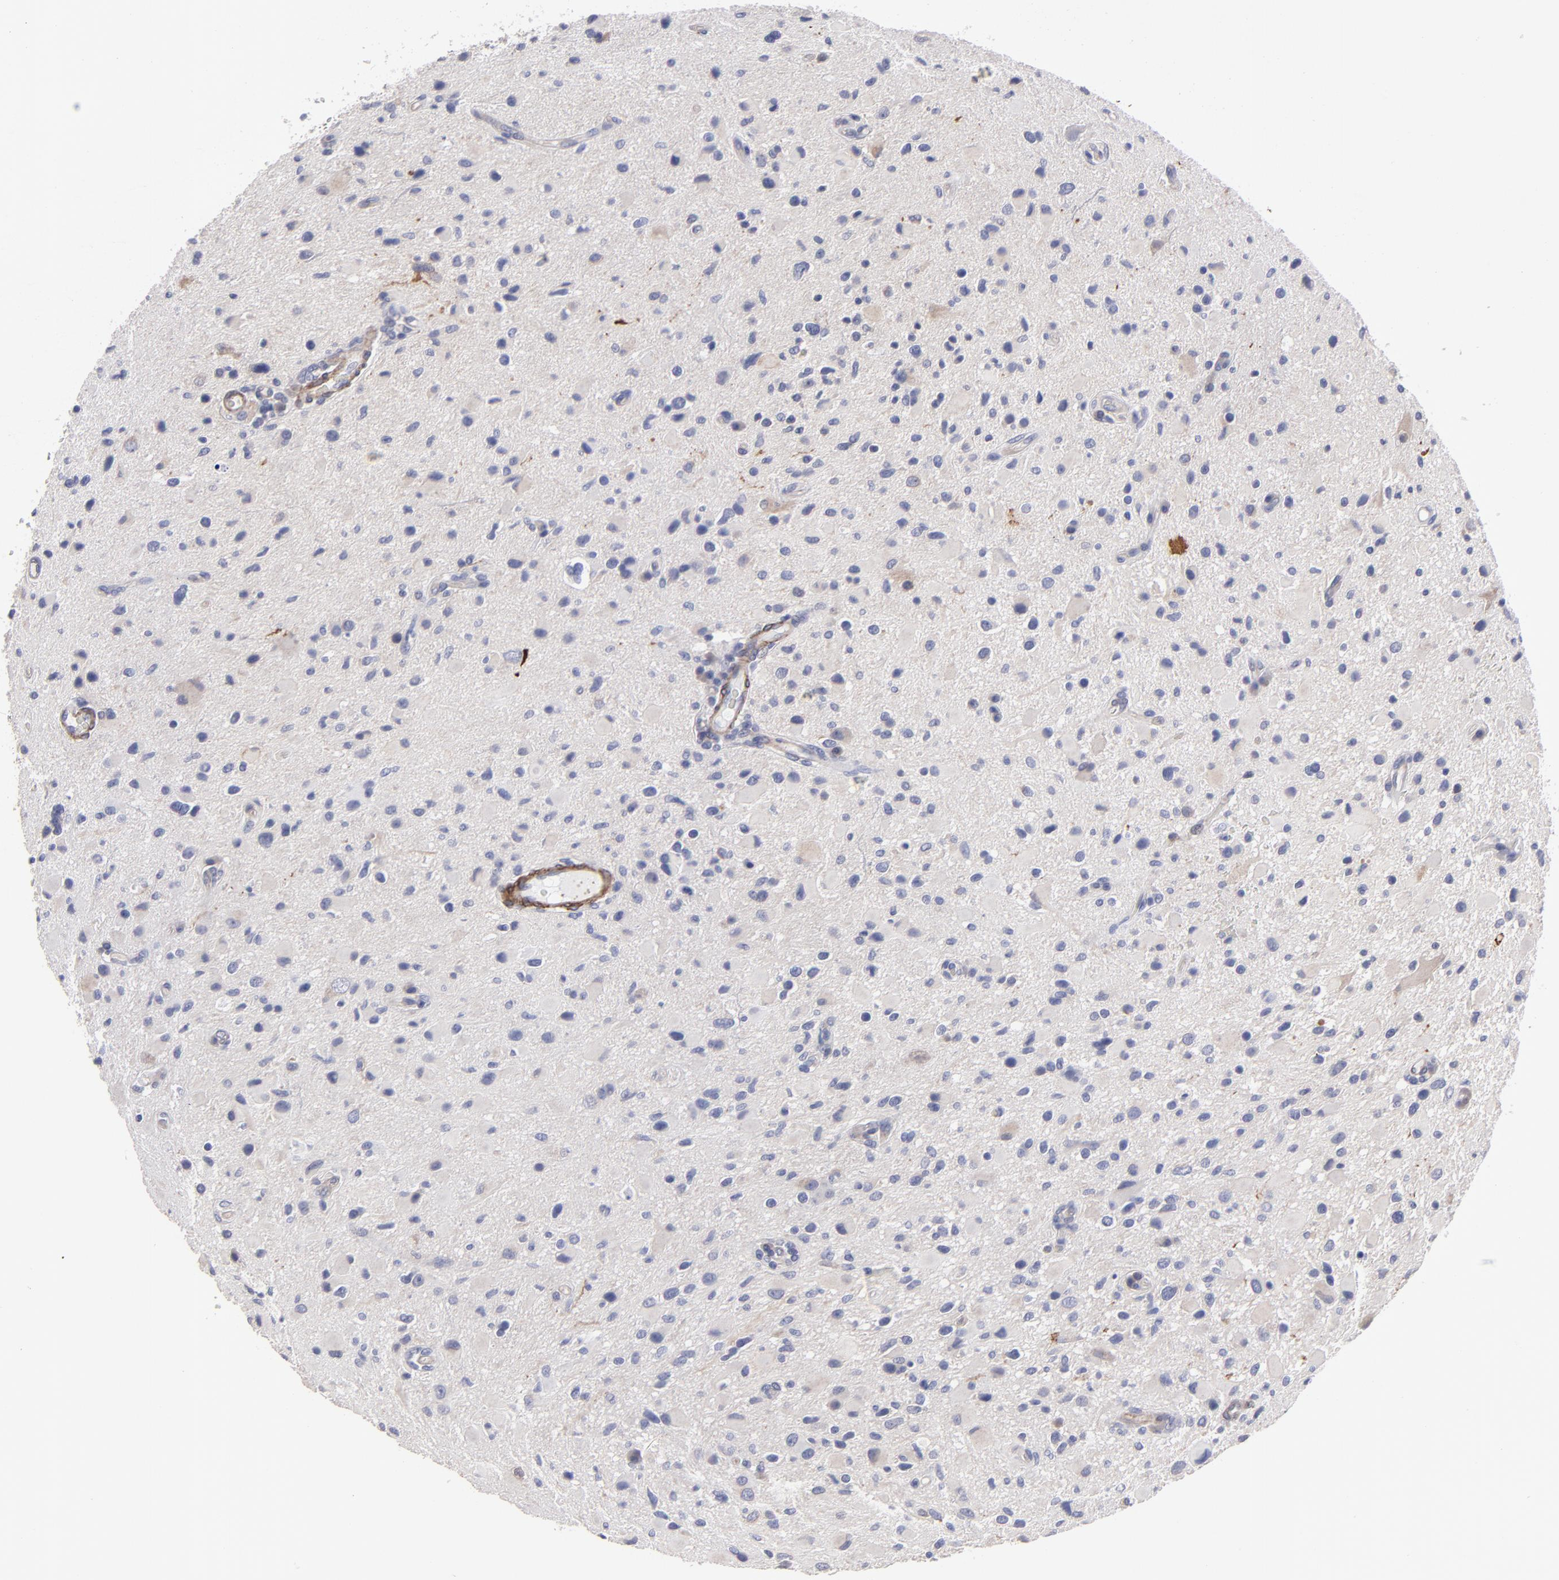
{"staining": {"intensity": "weak", "quantity": "<25%", "location": "cytoplasmic/membranous"}, "tissue": "glioma", "cell_type": "Tumor cells", "image_type": "cancer", "snomed": [{"axis": "morphology", "description": "Glioma, malignant, Low grade"}, {"axis": "topography", "description": "Brain"}], "caption": "Micrograph shows no protein positivity in tumor cells of malignant low-grade glioma tissue. Brightfield microscopy of immunohistochemistry (IHC) stained with DAB (3,3'-diaminobenzidine) (brown) and hematoxylin (blue), captured at high magnification.", "gene": "SLMAP", "patient": {"sex": "female", "age": 32}}